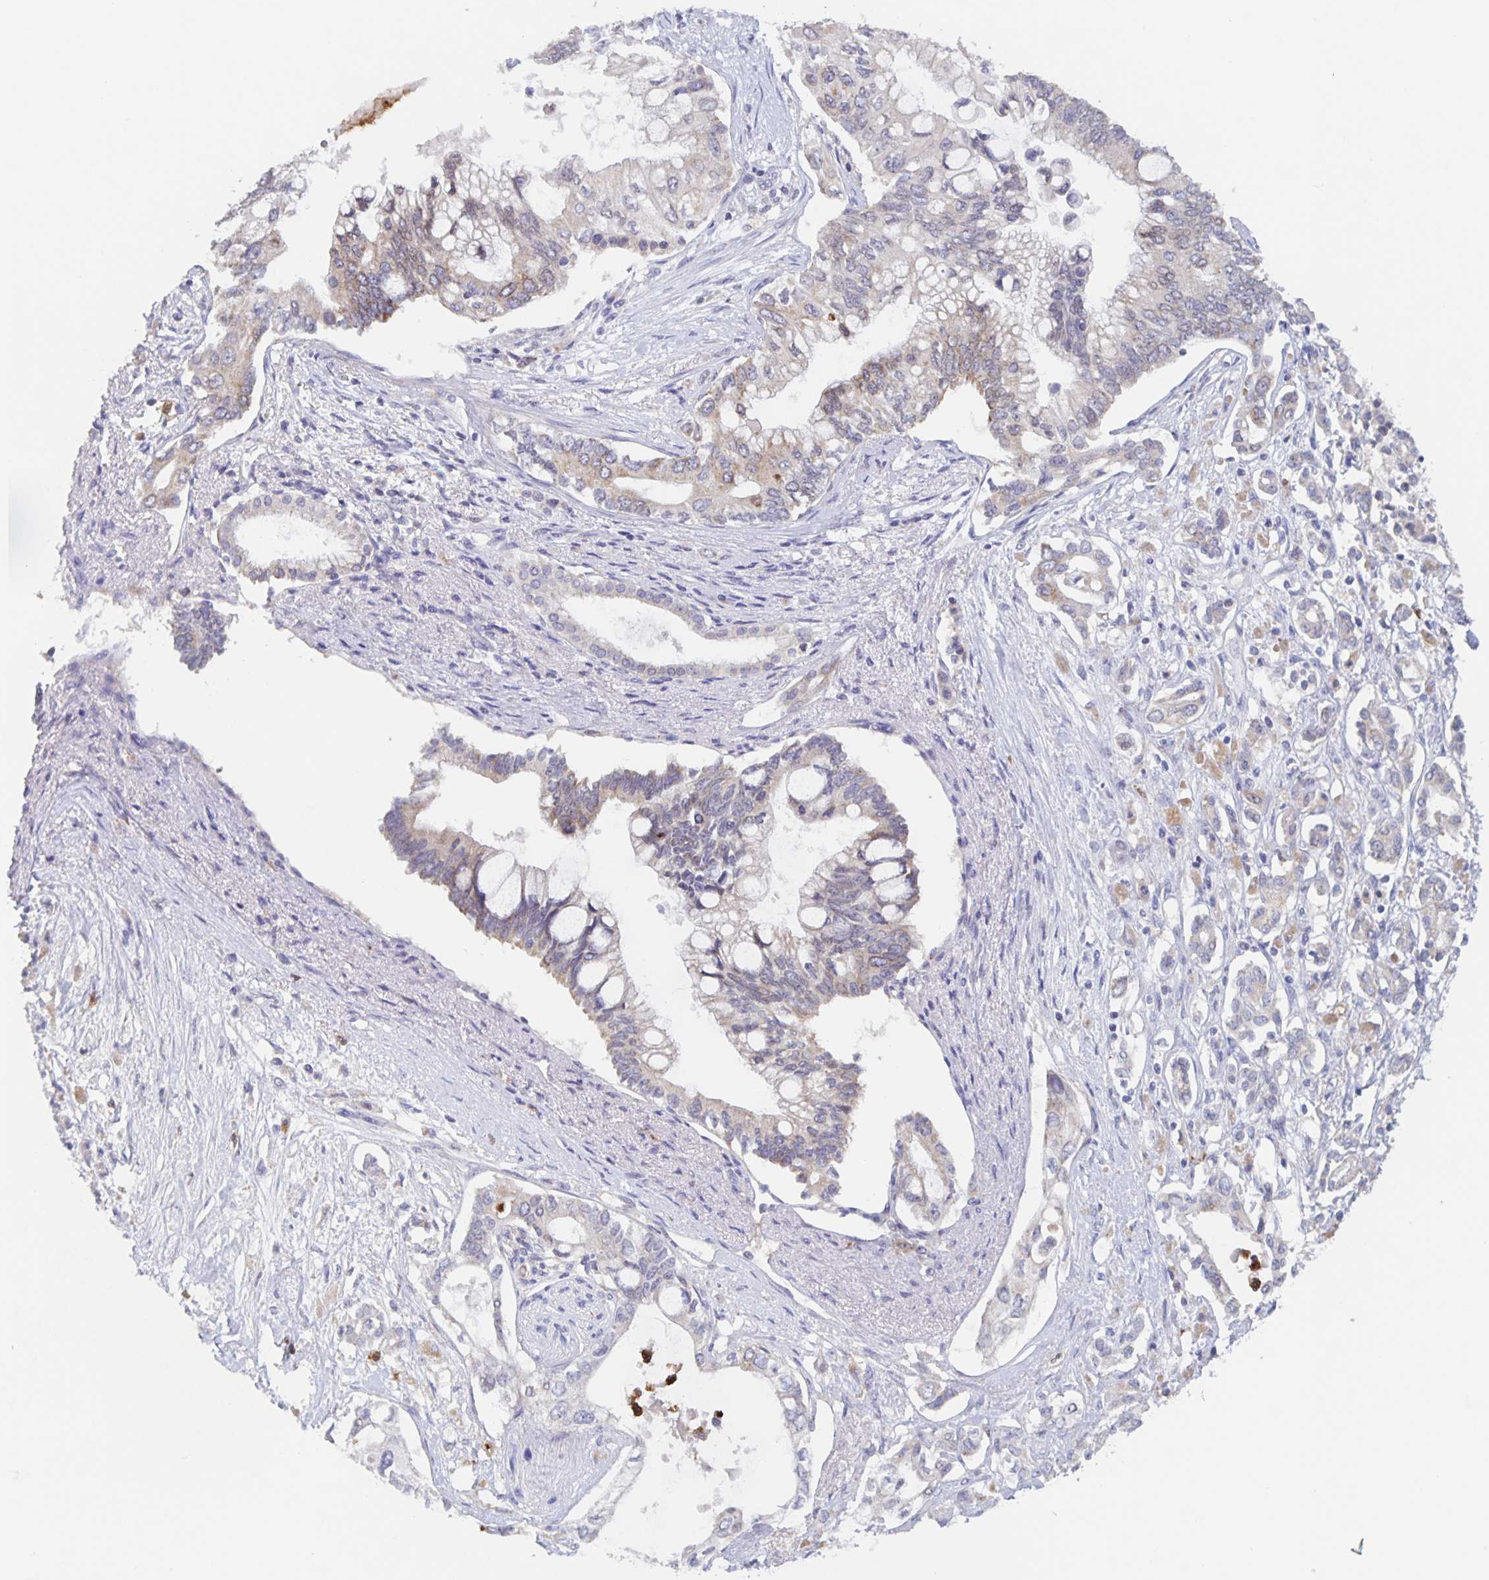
{"staining": {"intensity": "weak", "quantity": "<25%", "location": "cytoplasmic/membranous"}, "tissue": "pancreatic cancer", "cell_type": "Tumor cells", "image_type": "cancer", "snomed": [{"axis": "morphology", "description": "Adenocarcinoma, NOS"}, {"axis": "topography", "description": "Pancreas"}], "caption": "DAB immunohistochemical staining of human pancreatic cancer (adenocarcinoma) exhibits no significant expression in tumor cells.", "gene": "CDC42BPG", "patient": {"sex": "female", "age": 63}}